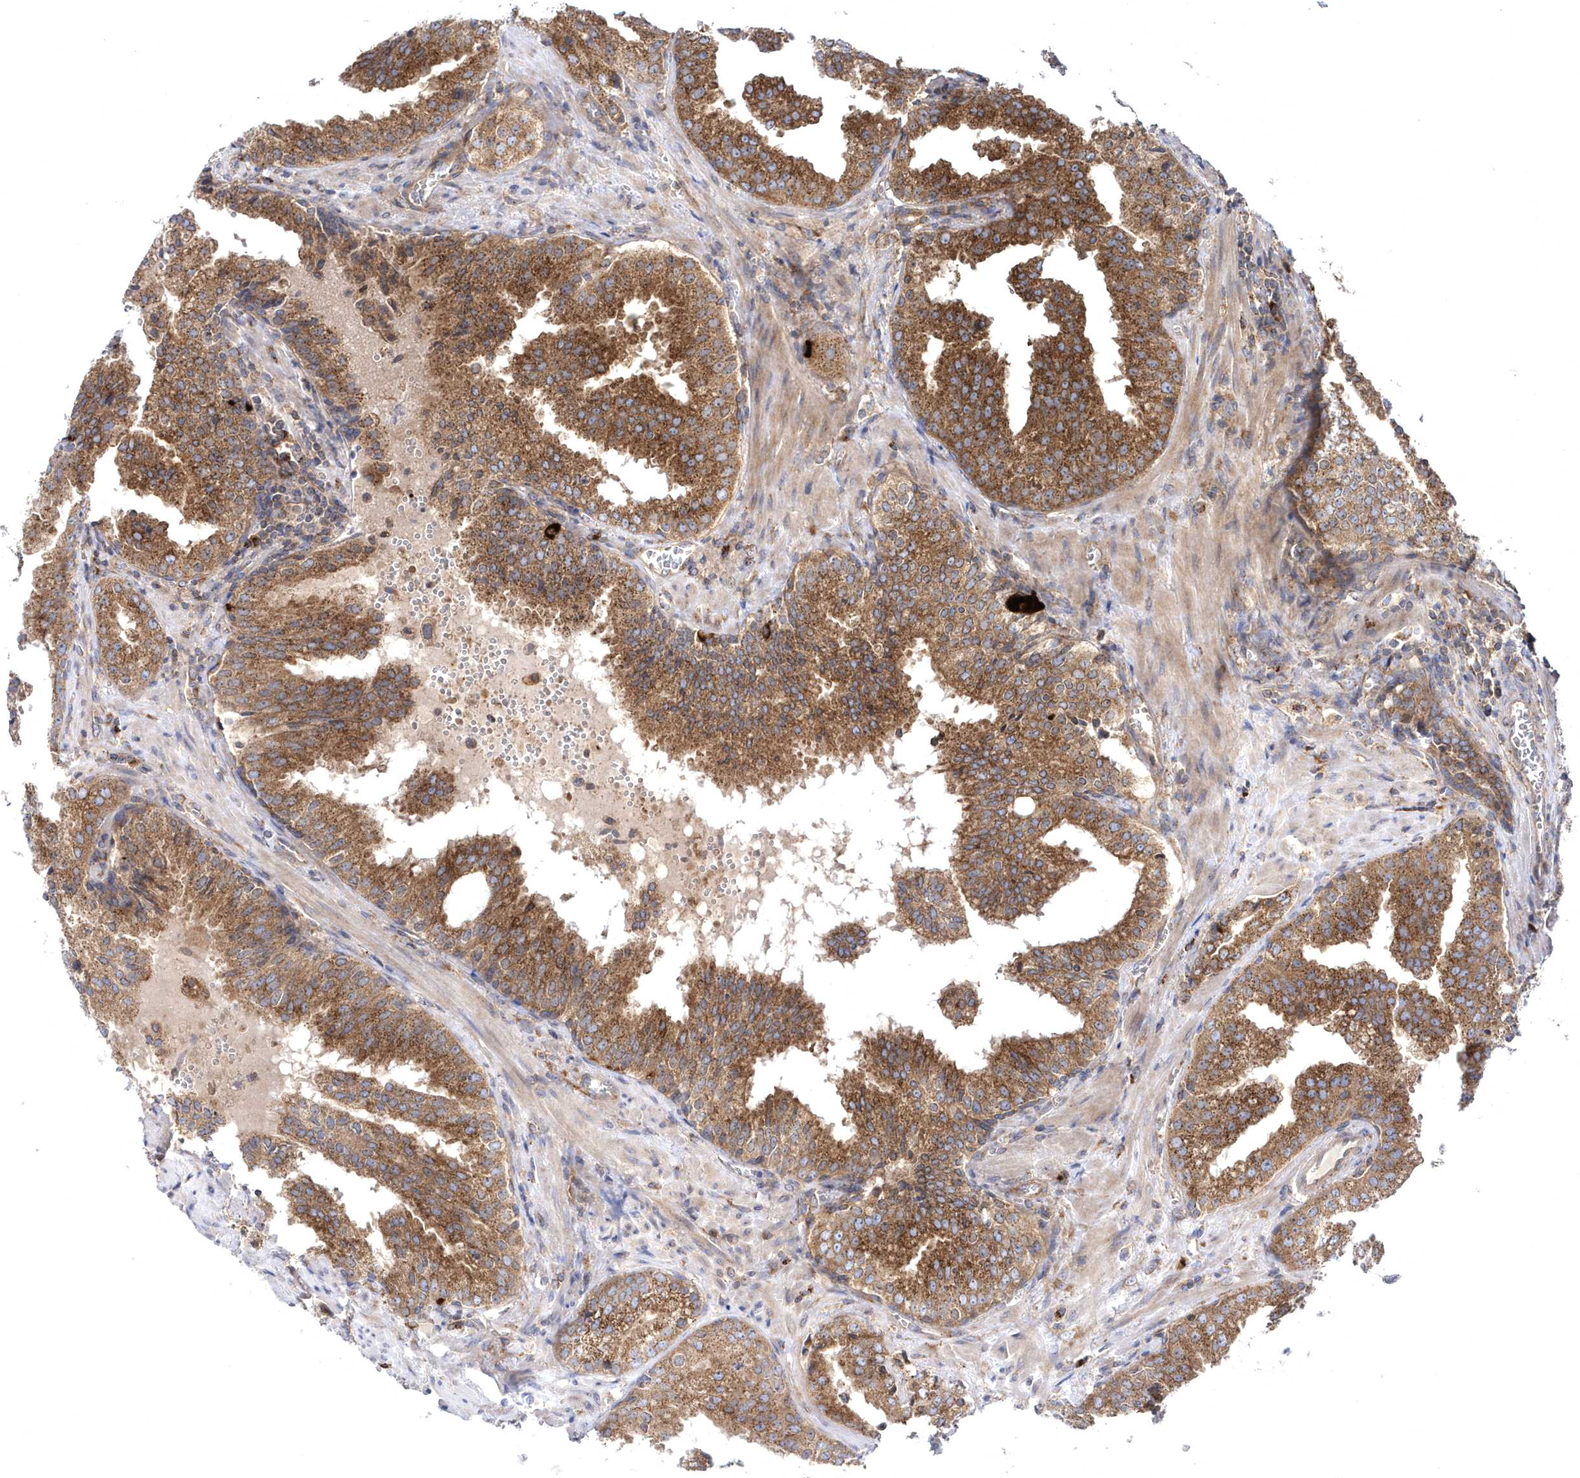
{"staining": {"intensity": "strong", "quantity": ">75%", "location": "cytoplasmic/membranous"}, "tissue": "prostate cancer", "cell_type": "Tumor cells", "image_type": "cancer", "snomed": [{"axis": "morphology", "description": "Adenocarcinoma, High grade"}, {"axis": "topography", "description": "Prostate"}], "caption": "A micrograph of prostate cancer (adenocarcinoma (high-grade)) stained for a protein demonstrates strong cytoplasmic/membranous brown staining in tumor cells.", "gene": "COPB2", "patient": {"sex": "male", "age": 68}}